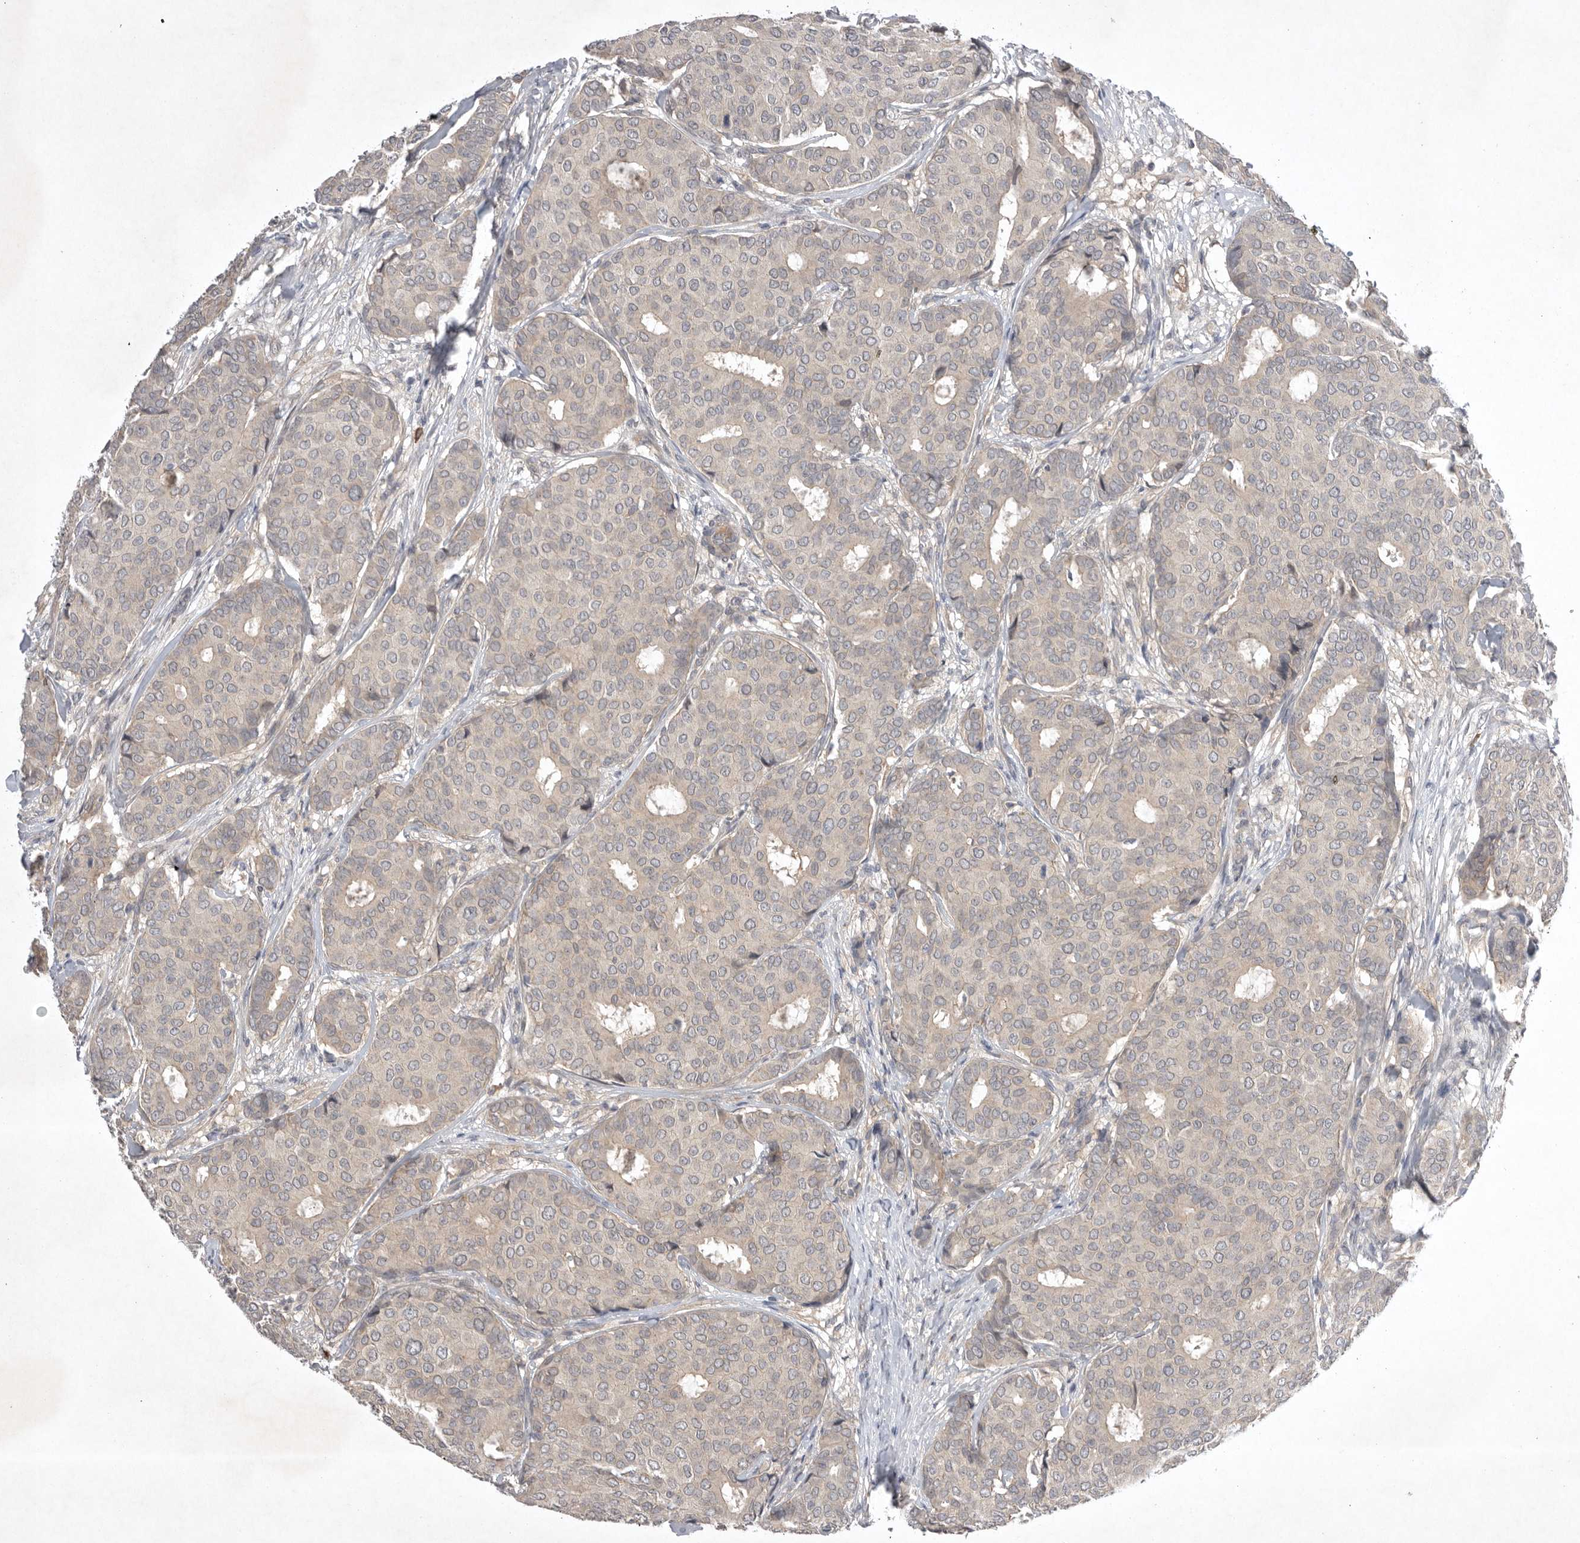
{"staining": {"intensity": "negative", "quantity": "none", "location": "none"}, "tissue": "breast cancer", "cell_type": "Tumor cells", "image_type": "cancer", "snomed": [{"axis": "morphology", "description": "Duct carcinoma"}, {"axis": "topography", "description": "Breast"}], "caption": "There is no significant positivity in tumor cells of intraductal carcinoma (breast). (Stains: DAB (3,3'-diaminobenzidine) immunohistochemistry (IHC) with hematoxylin counter stain, Microscopy: brightfield microscopy at high magnification).", "gene": "NRCAM", "patient": {"sex": "female", "age": 75}}